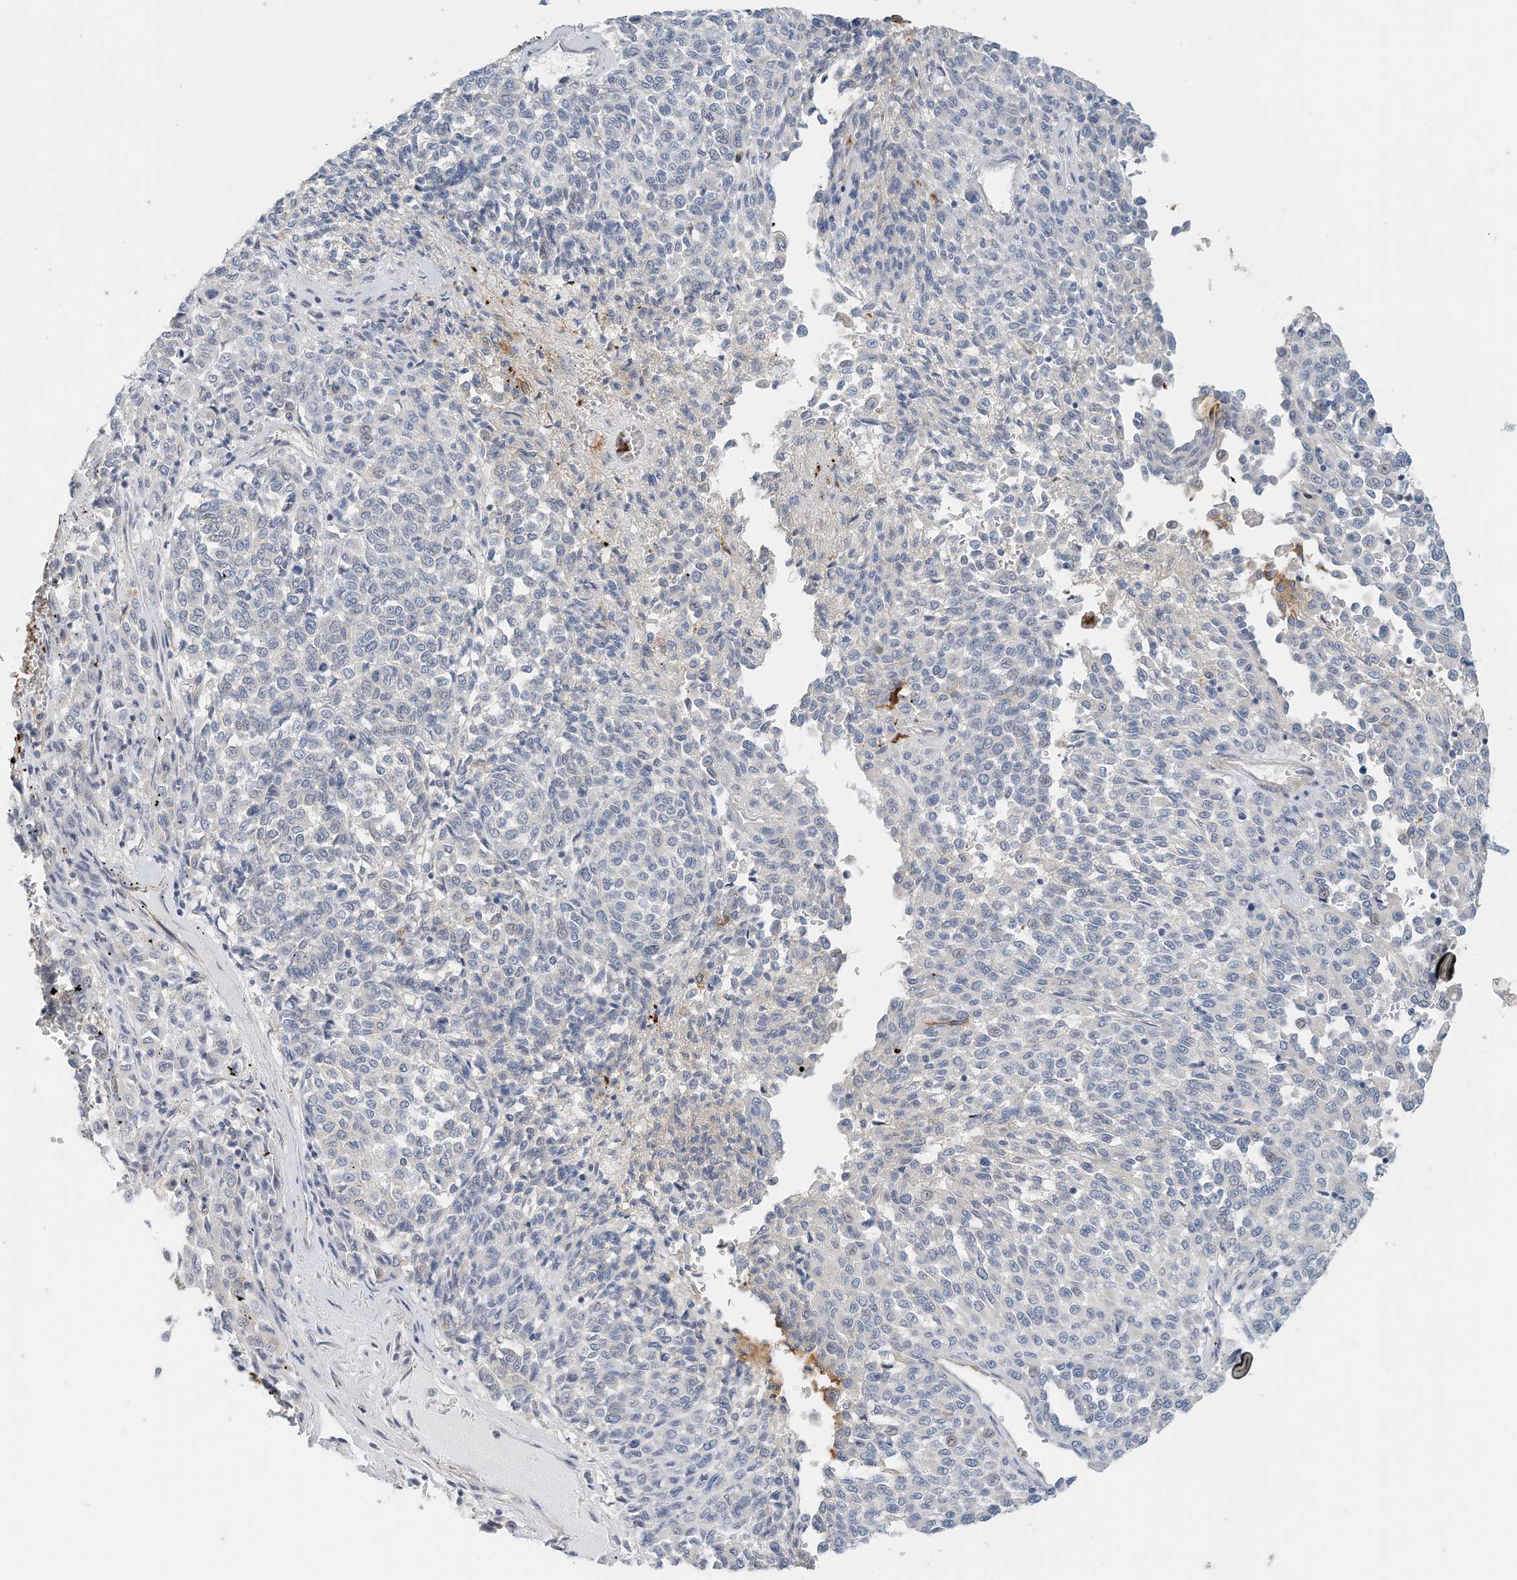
{"staining": {"intensity": "negative", "quantity": "none", "location": "none"}, "tissue": "melanoma", "cell_type": "Tumor cells", "image_type": "cancer", "snomed": [{"axis": "morphology", "description": "Malignant melanoma, Metastatic site"}, {"axis": "topography", "description": "Pancreas"}], "caption": "Immunohistochemical staining of human malignant melanoma (metastatic site) exhibits no significant expression in tumor cells.", "gene": "MICAL1", "patient": {"sex": "female", "age": 30}}